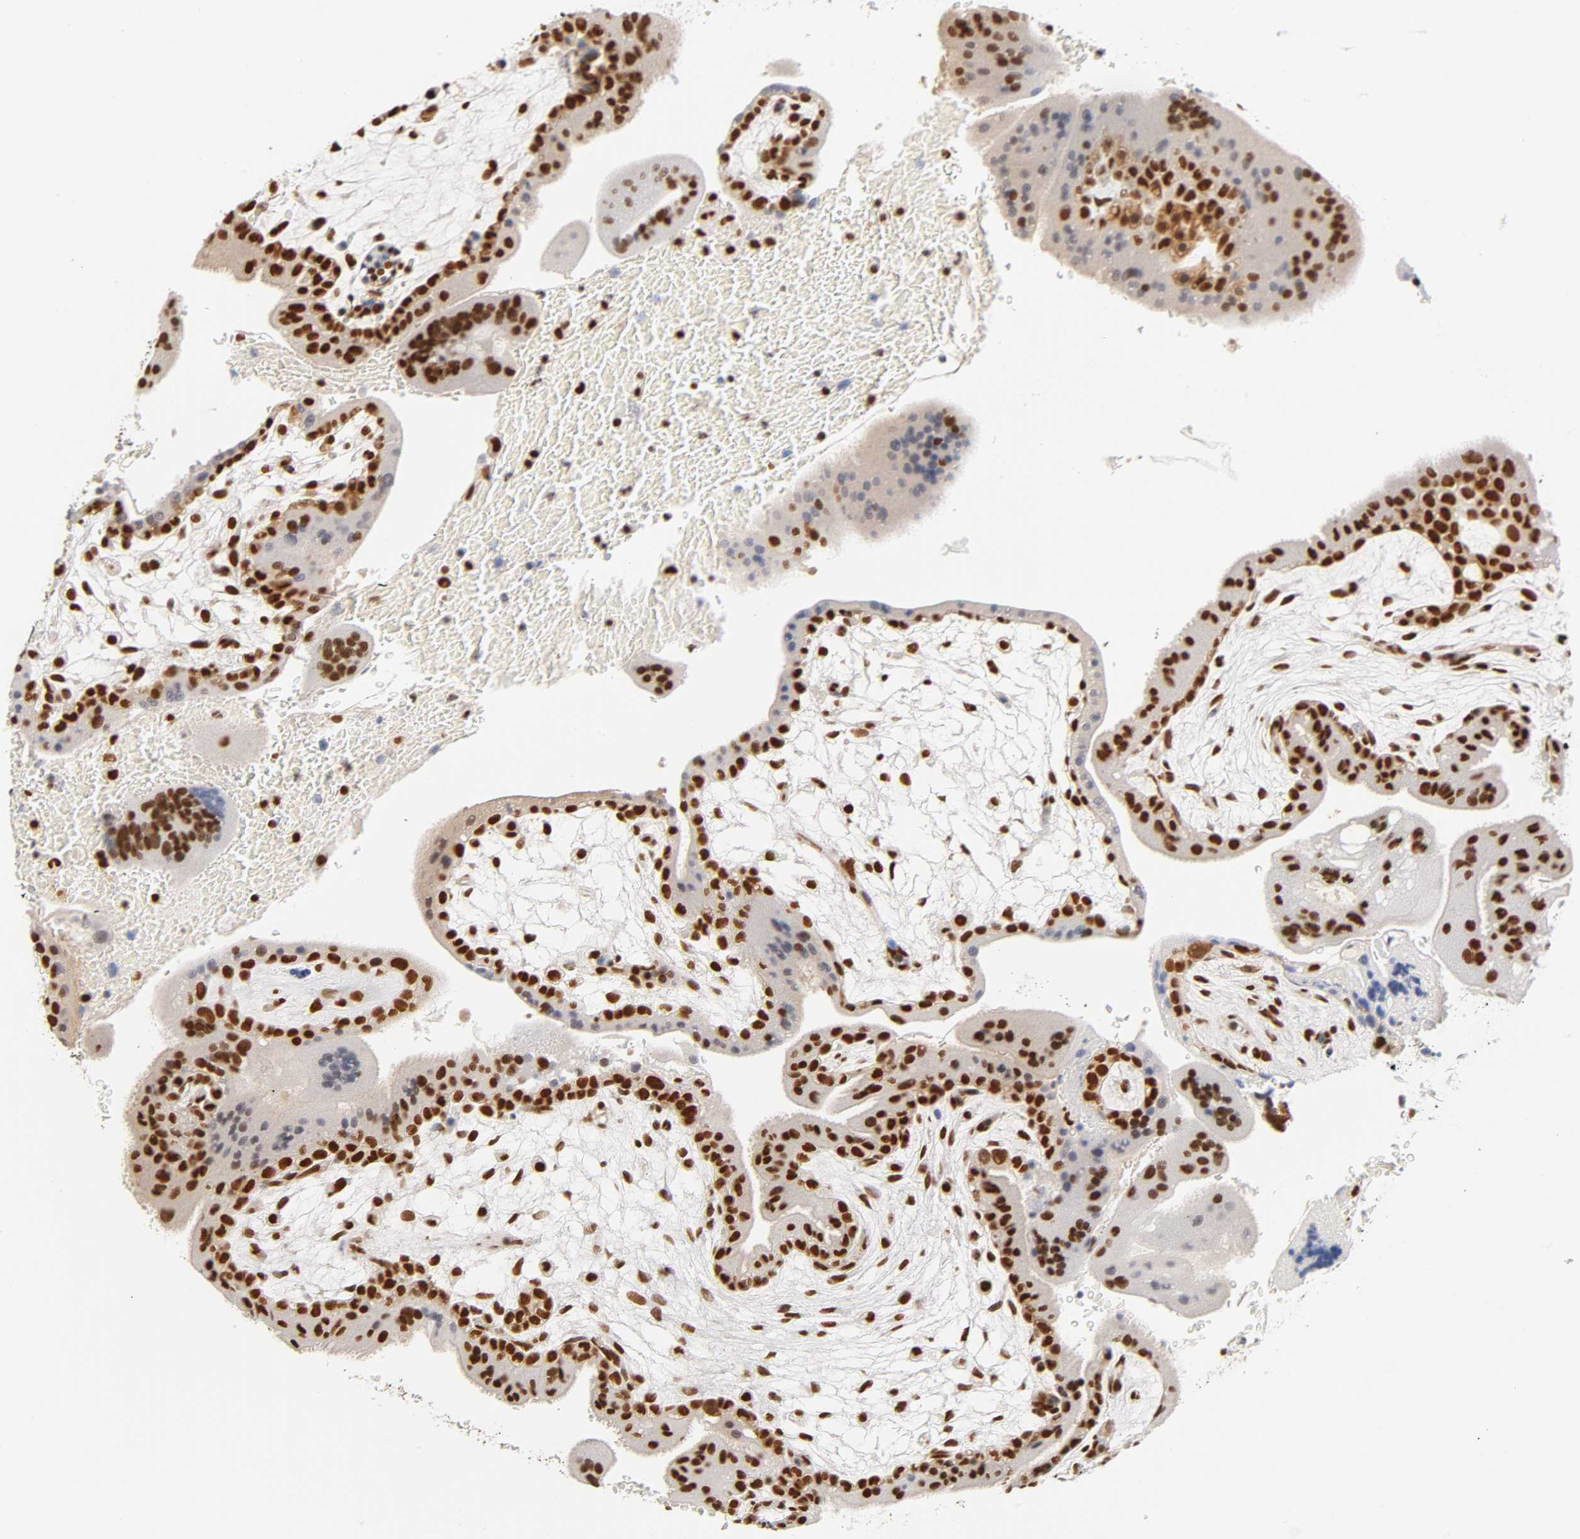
{"staining": {"intensity": "strong", "quantity": ">75%", "location": "nuclear"}, "tissue": "placenta", "cell_type": "Decidual cells", "image_type": "normal", "snomed": [{"axis": "morphology", "description": "Normal tissue, NOS"}, {"axis": "topography", "description": "Placenta"}], "caption": "Immunohistochemical staining of unremarkable human placenta displays >75% levels of strong nuclear protein expression in approximately >75% of decidual cells. Nuclei are stained in blue.", "gene": "ILKAP", "patient": {"sex": "female", "age": 35}}